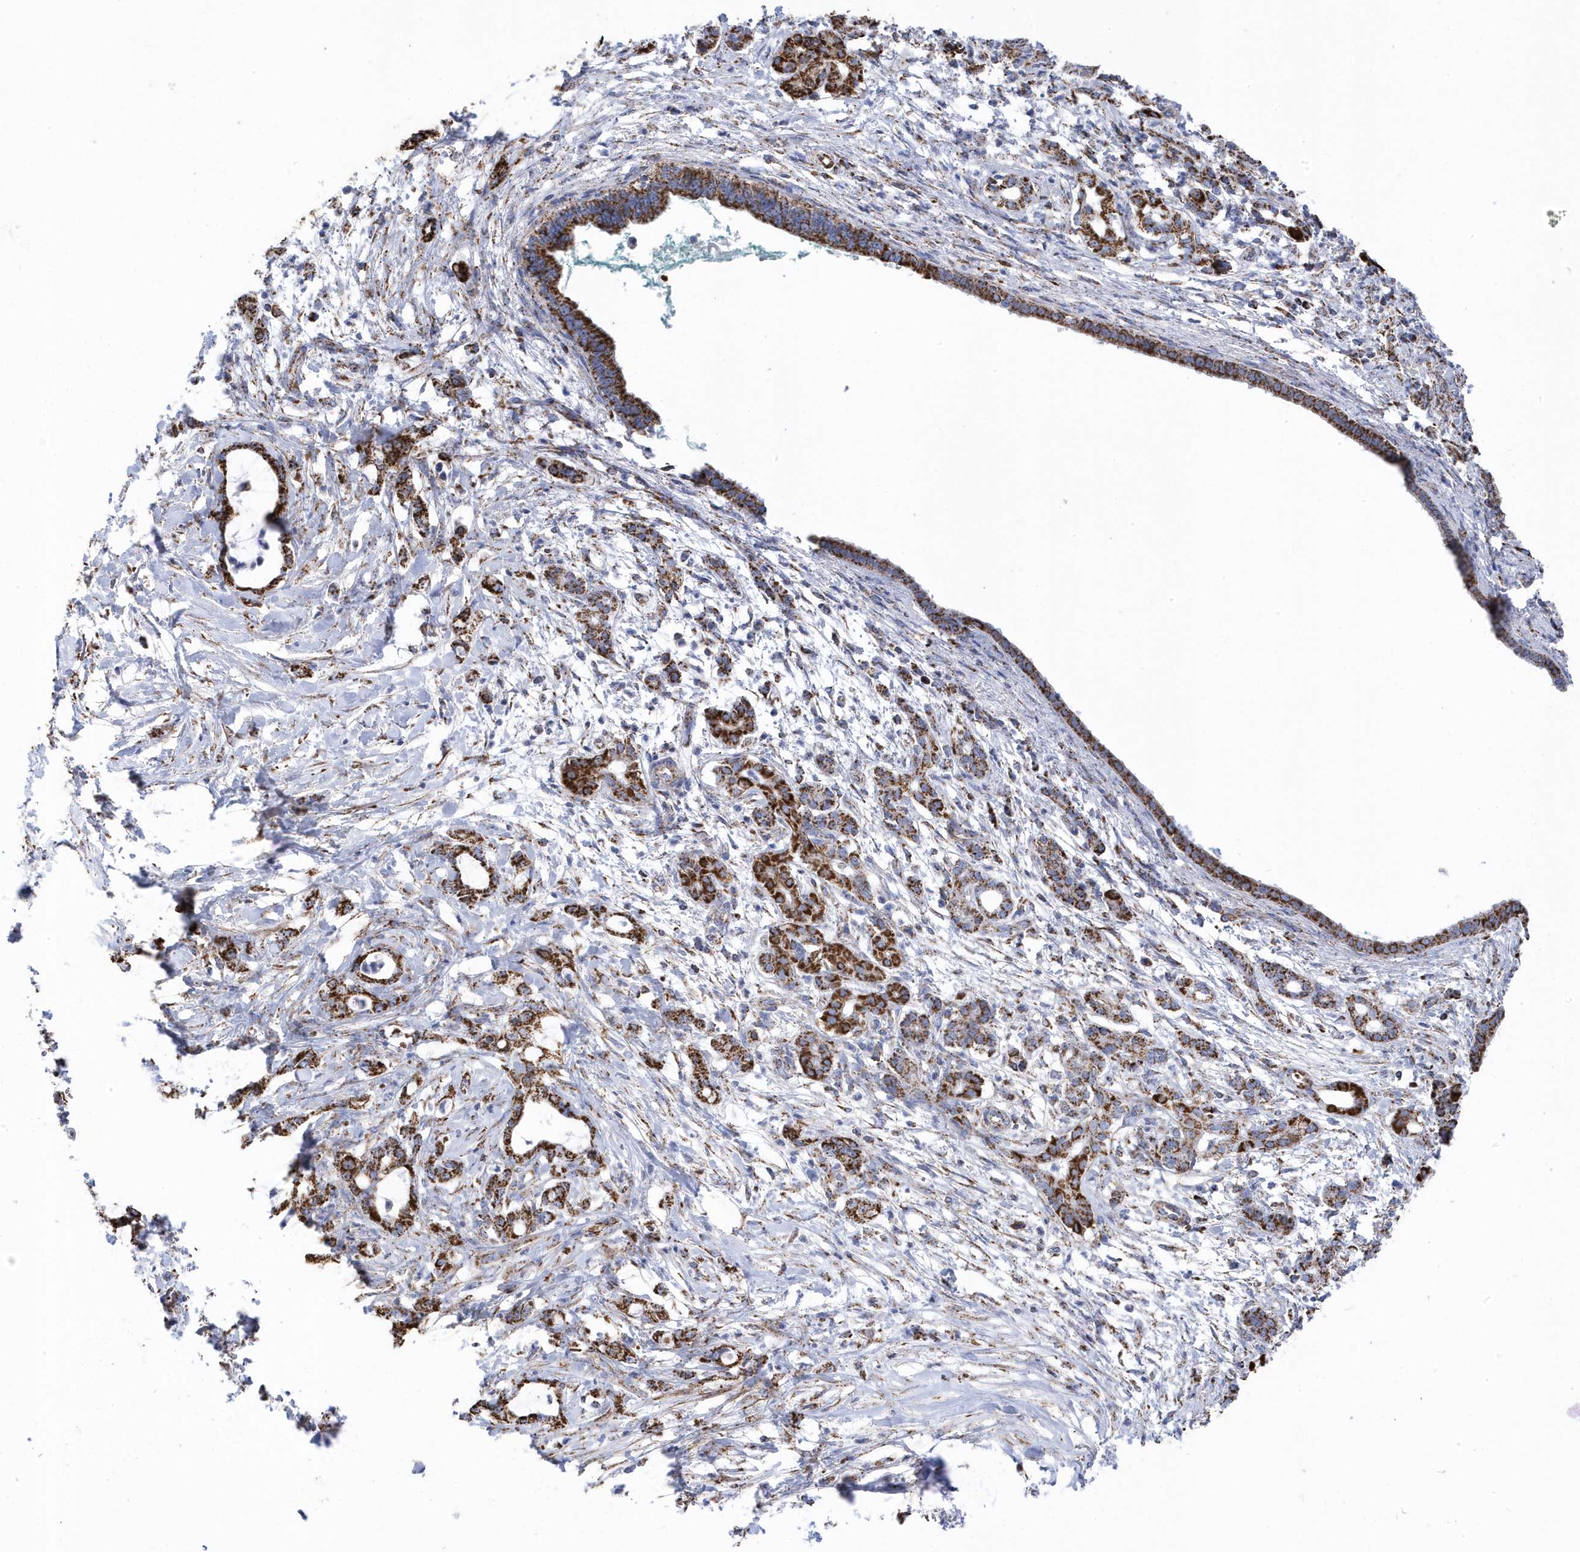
{"staining": {"intensity": "strong", "quantity": ">75%", "location": "cytoplasmic/membranous"}, "tissue": "pancreatic cancer", "cell_type": "Tumor cells", "image_type": "cancer", "snomed": [{"axis": "morphology", "description": "Adenocarcinoma, NOS"}, {"axis": "topography", "description": "Pancreas"}], "caption": "This is a histology image of immunohistochemistry staining of pancreatic cancer, which shows strong expression in the cytoplasmic/membranous of tumor cells.", "gene": "GTPBP8", "patient": {"sex": "female", "age": 55}}